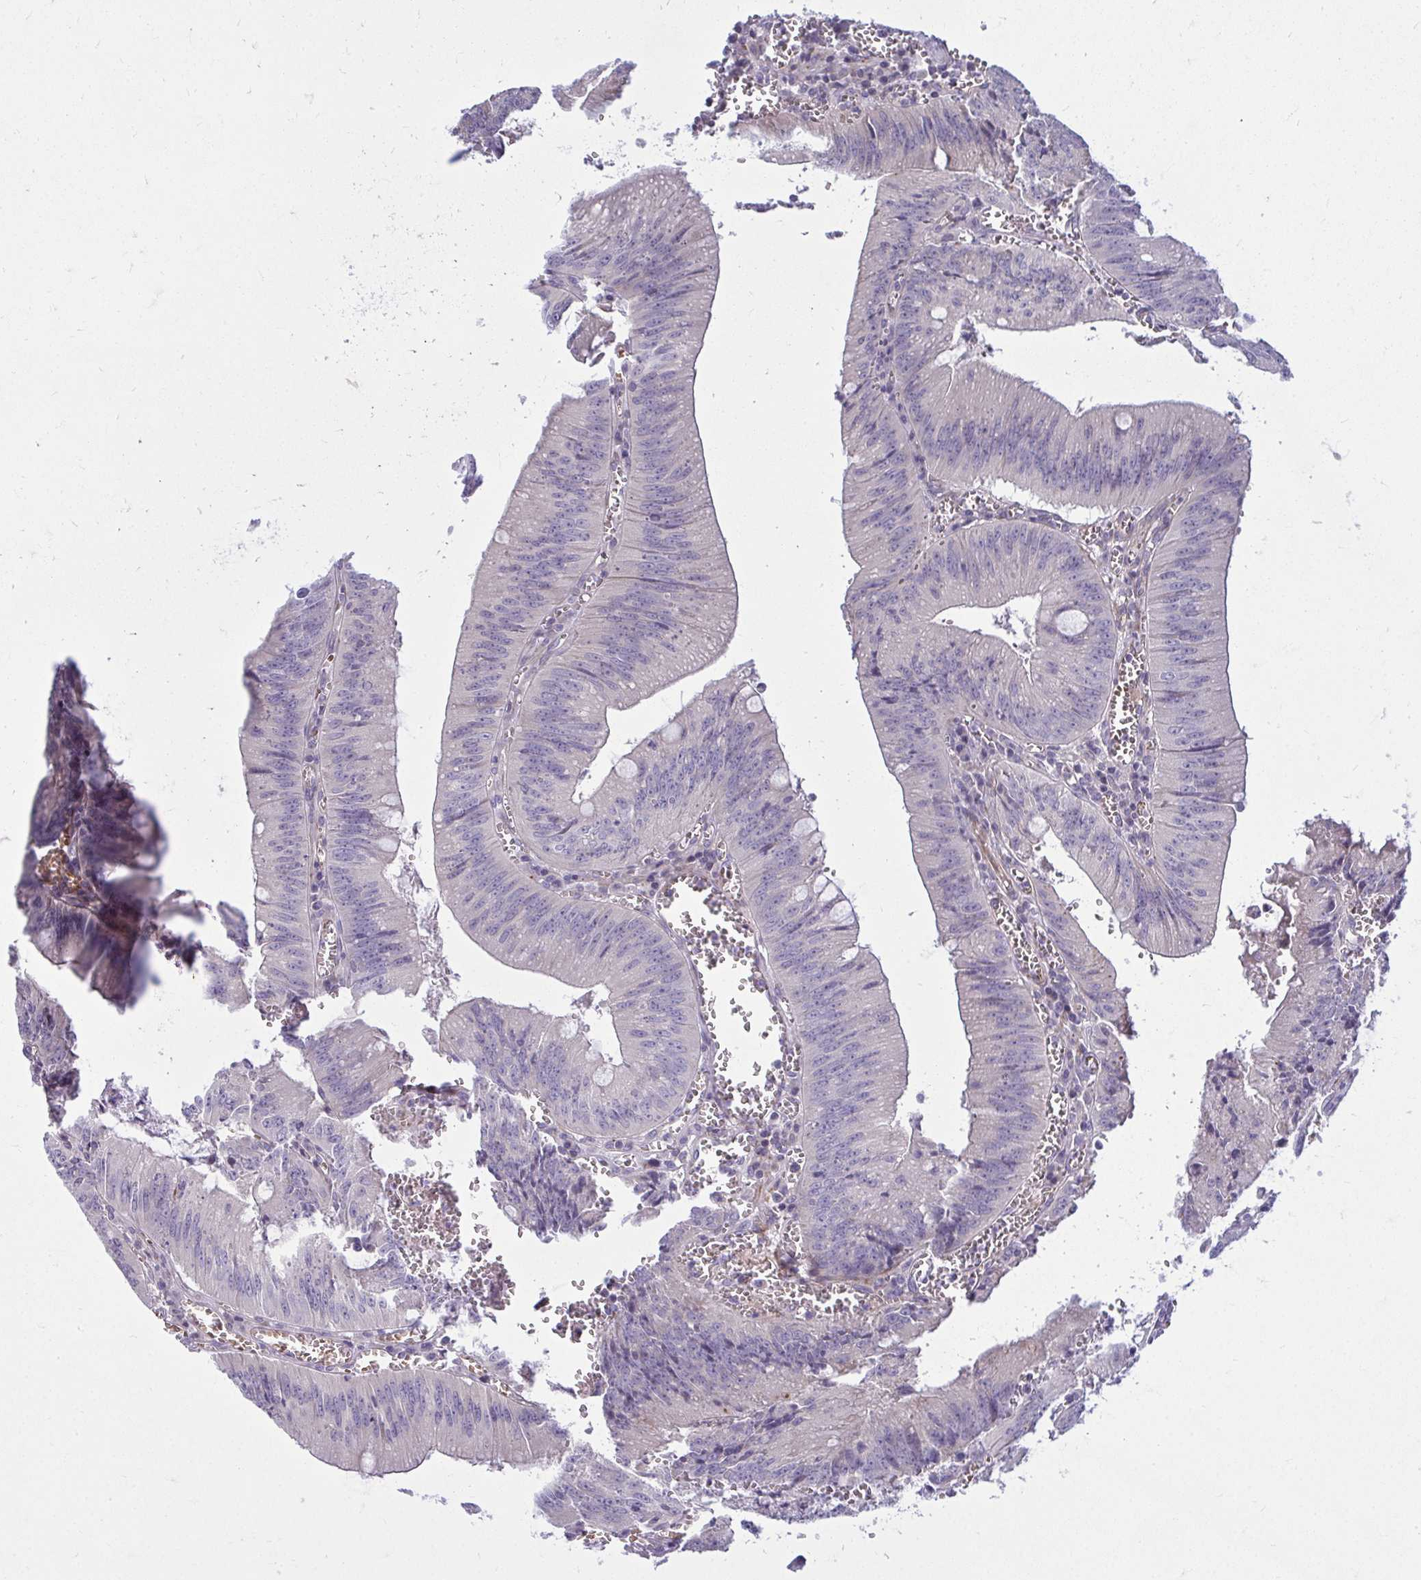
{"staining": {"intensity": "negative", "quantity": "none", "location": "none"}, "tissue": "colorectal cancer", "cell_type": "Tumor cells", "image_type": "cancer", "snomed": [{"axis": "morphology", "description": "Adenocarcinoma, NOS"}, {"axis": "topography", "description": "Rectum"}], "caption": "Tumor cells show no significant protein expression in colorectal cancer.", "gene": "SLC14A1", "patient": {"sex": "female", "age": 81}}